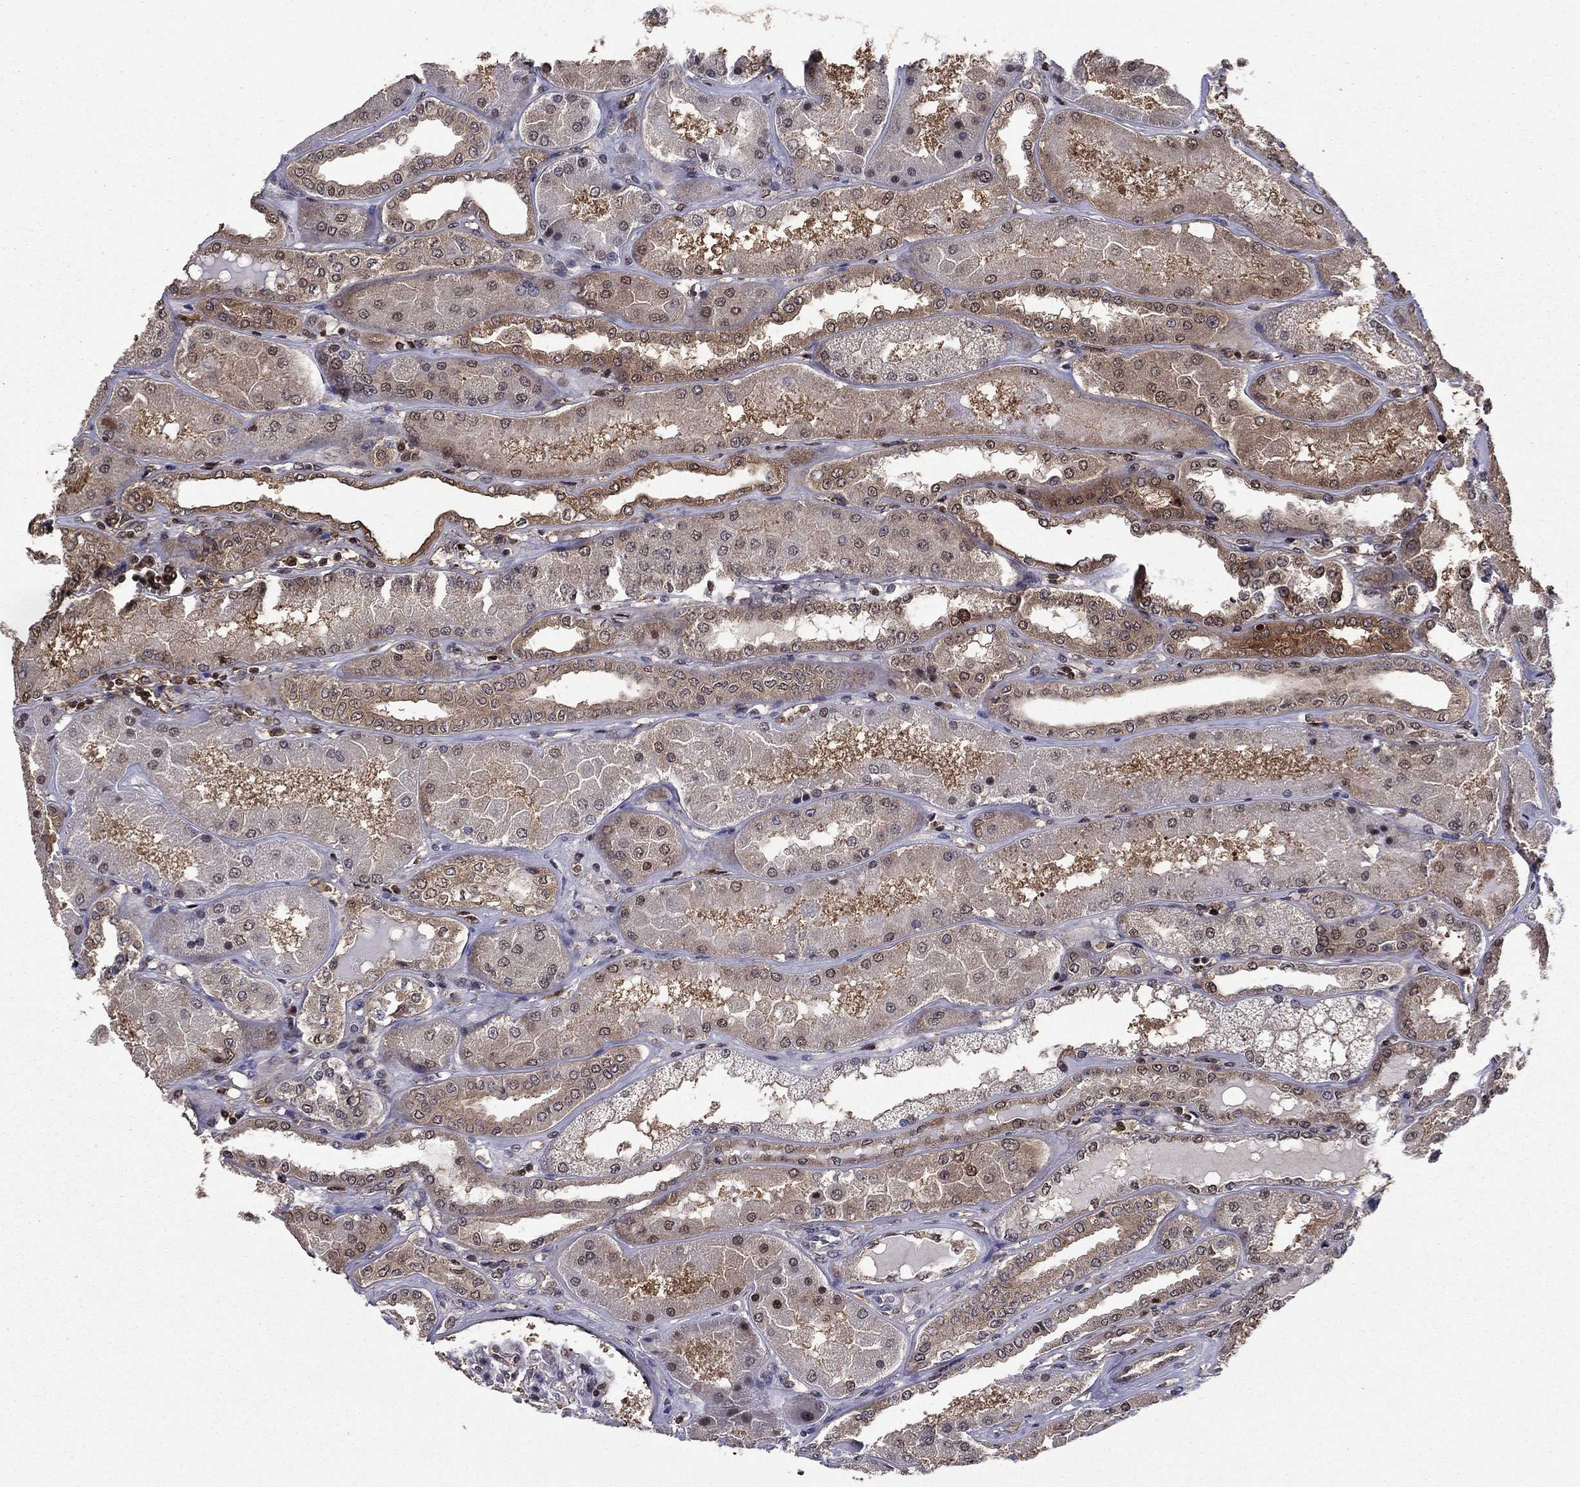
{"staining": {"intensity": "moderate", "quantity": "<25%", "location": "nuclear"}, "tissue": "kidney", "cell_type": "Cells in glomeruli", "image_type": "normal", "snomed": [{"axis": "morphology", "description": "Normal tissue, NOS"}, {"axis": "topography", "description": "Kidney"}], "caption": "The photomicrograph shows immunohistochemical staining of normal kidney. There is moderate nuclear expression is seen in about <25% of cells in glomeruli. (DAB IHC with brightfield microscopy, high magnification).", "gene": "APPBP2", "patient": {"sex": "female", "age": 56}}